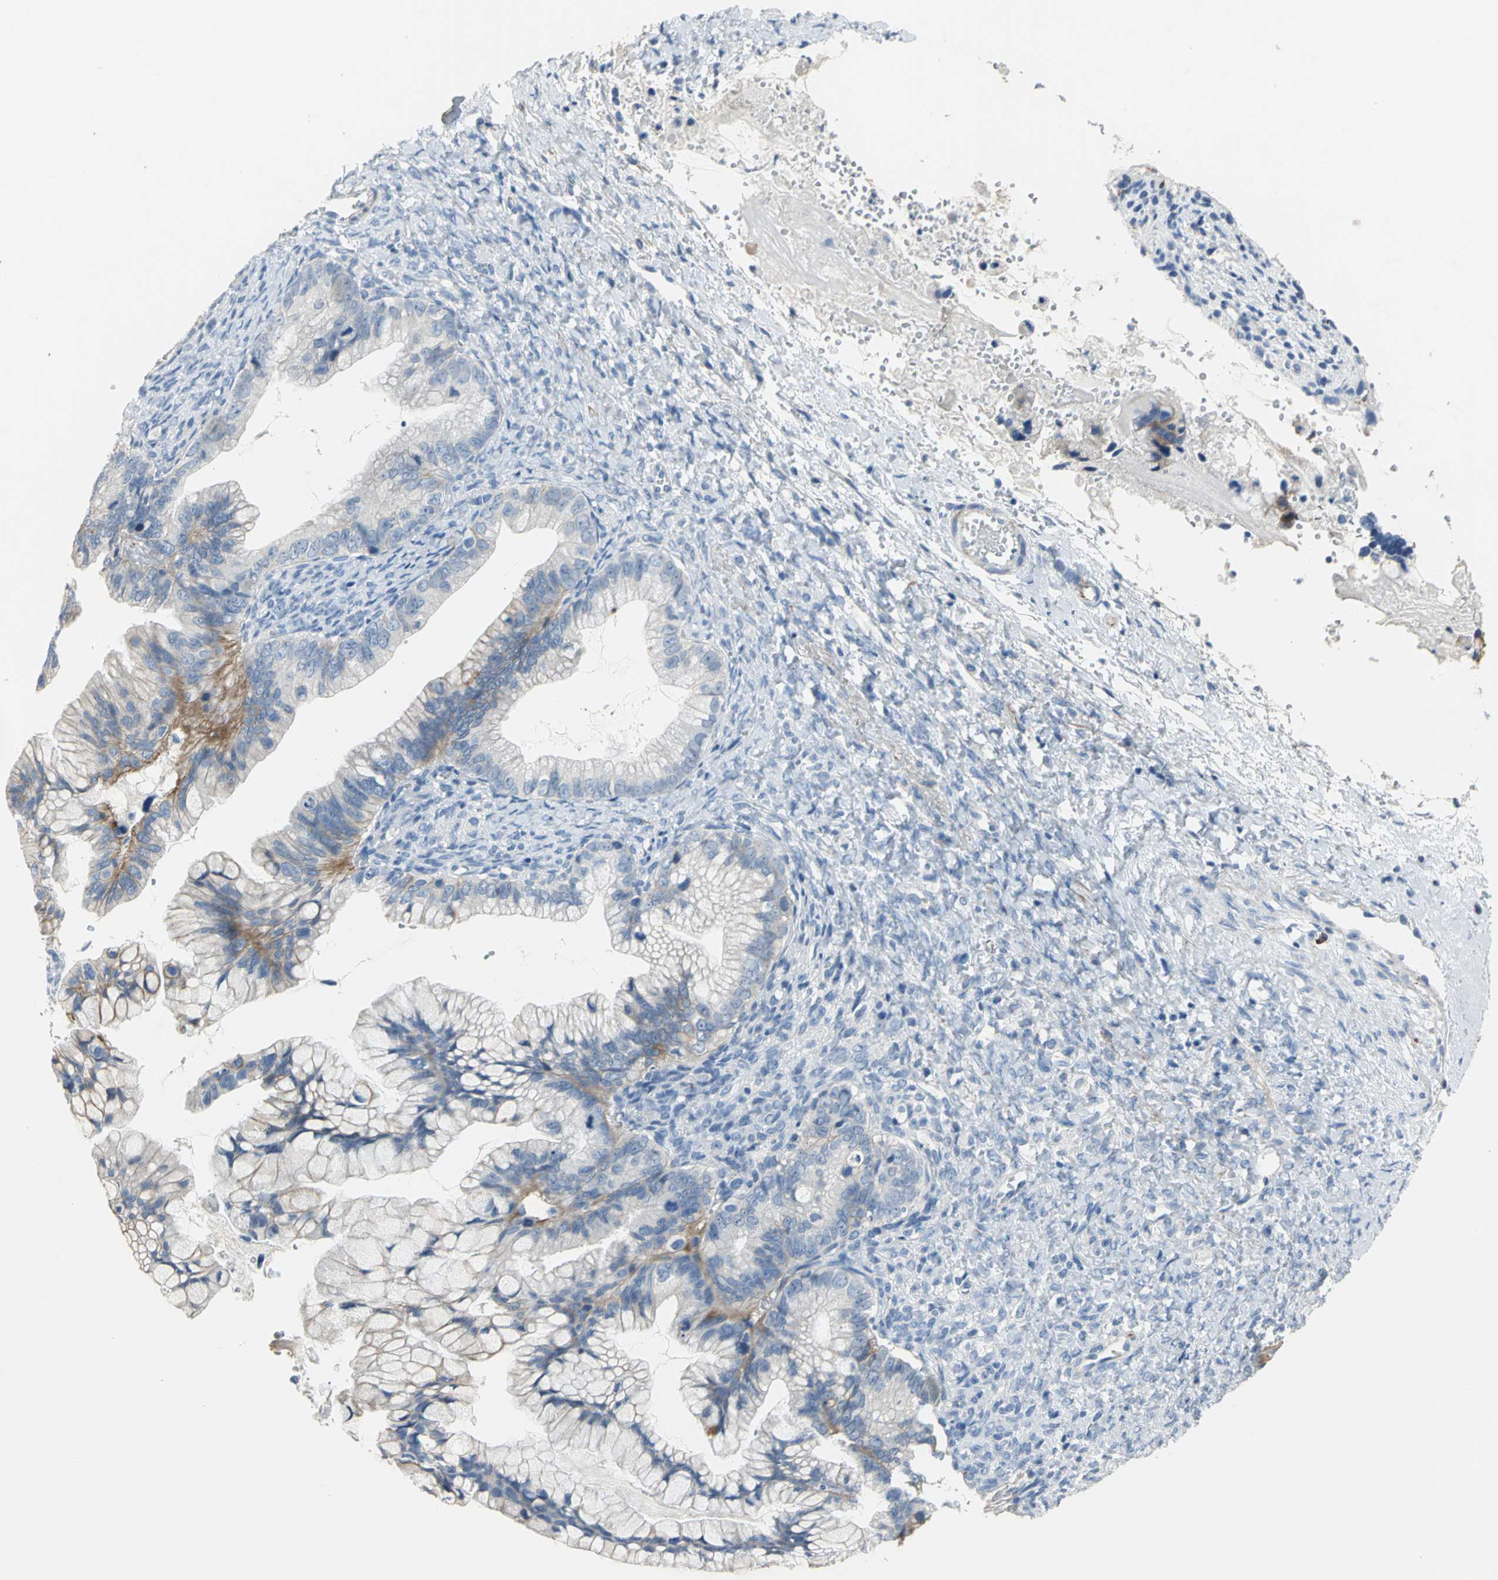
{"staining": {"intensity": "moderate", "quantity": "25%-75%", "location": "cytoplasmic/membranous"}, "tissue": "ovarian cancer", "cell_type": "Tumor cells", "image_type": "cancer", "snomed": [{"axis": "morphology", "description": "Cystadenocarcinoma, mucinous, NOS"}, {"axis": "topography", "description": "Ovary"}], "caption": "Ovarian mucinous cystadenocarcinoma was stained to show a protein in brown. There is medium levels of moderate cytoplasmic/membranous positivity in approximately 25%-75% of tumor cells.", "gene": "ALOX15", "patient": {"sex": "female", "age": 36}}